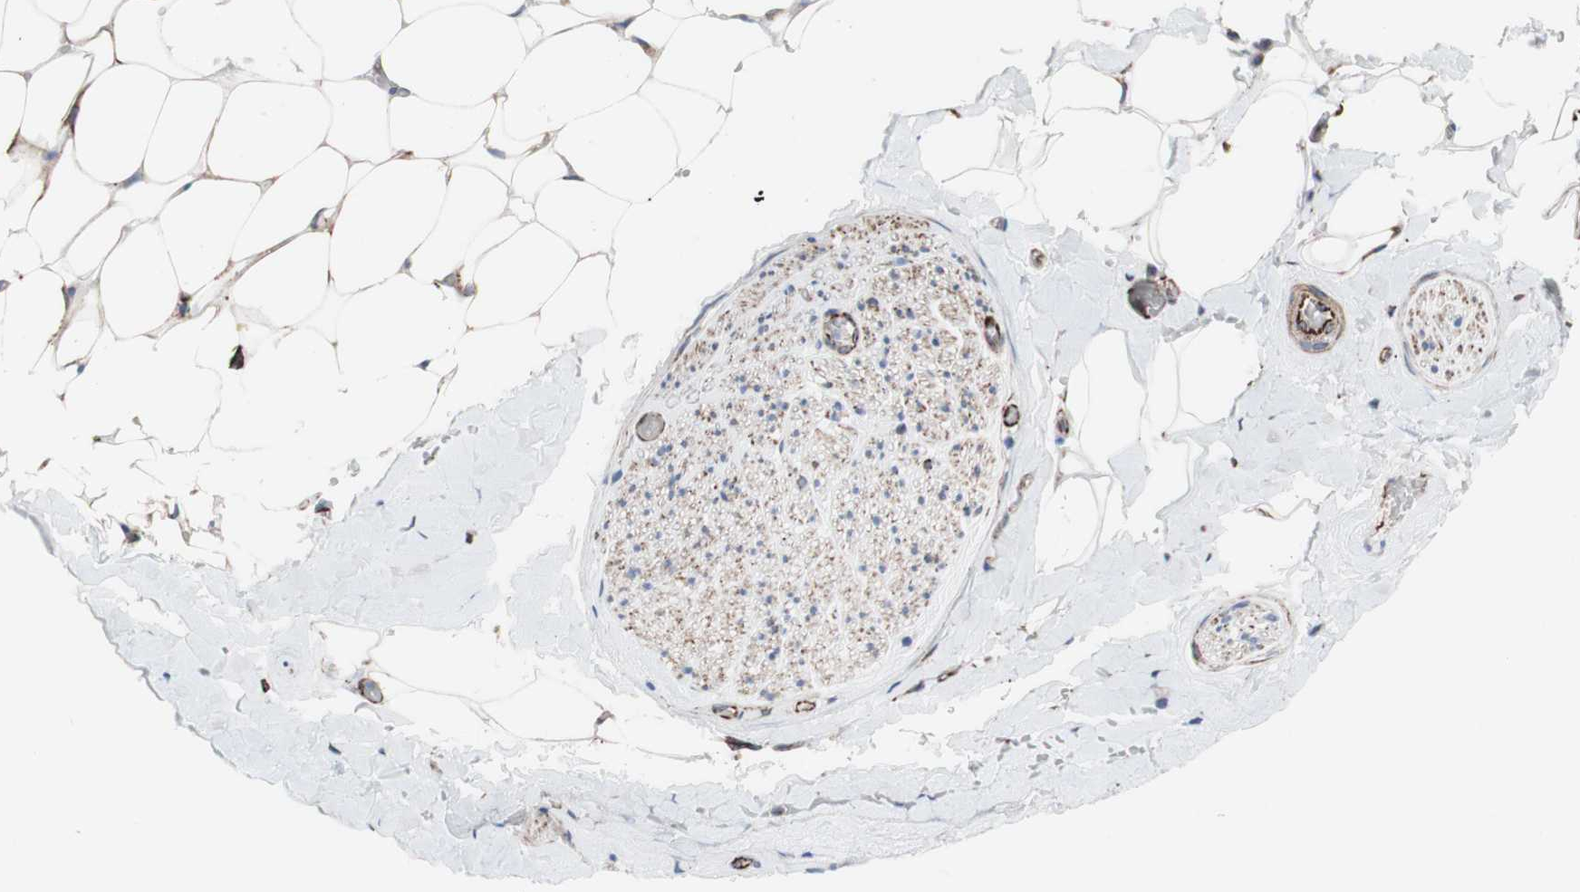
{"staining": {"intensity": "weak", "quantity": "25%-75%", "location": "cytoplasmic/membranous"}, "tissue": "adipose tissue", "cell_type": "Adipocytes", "image_type": "normal", "snomed": [{"axis": "morphology", "description": "Normal tissue, NOS"}, {"axis": "topography", "description": "Peripheral nerve tissue"}], "caption": "IHC photomicrograph of benign human adipose tissue stained for a protein (brown), which exhibits low levels of weak cytoplasmic/membranous positivity in about 25%-75% of adipocytes.", "gene": "AGPAT5", "patient": {"sex": "male", "age": 70}}